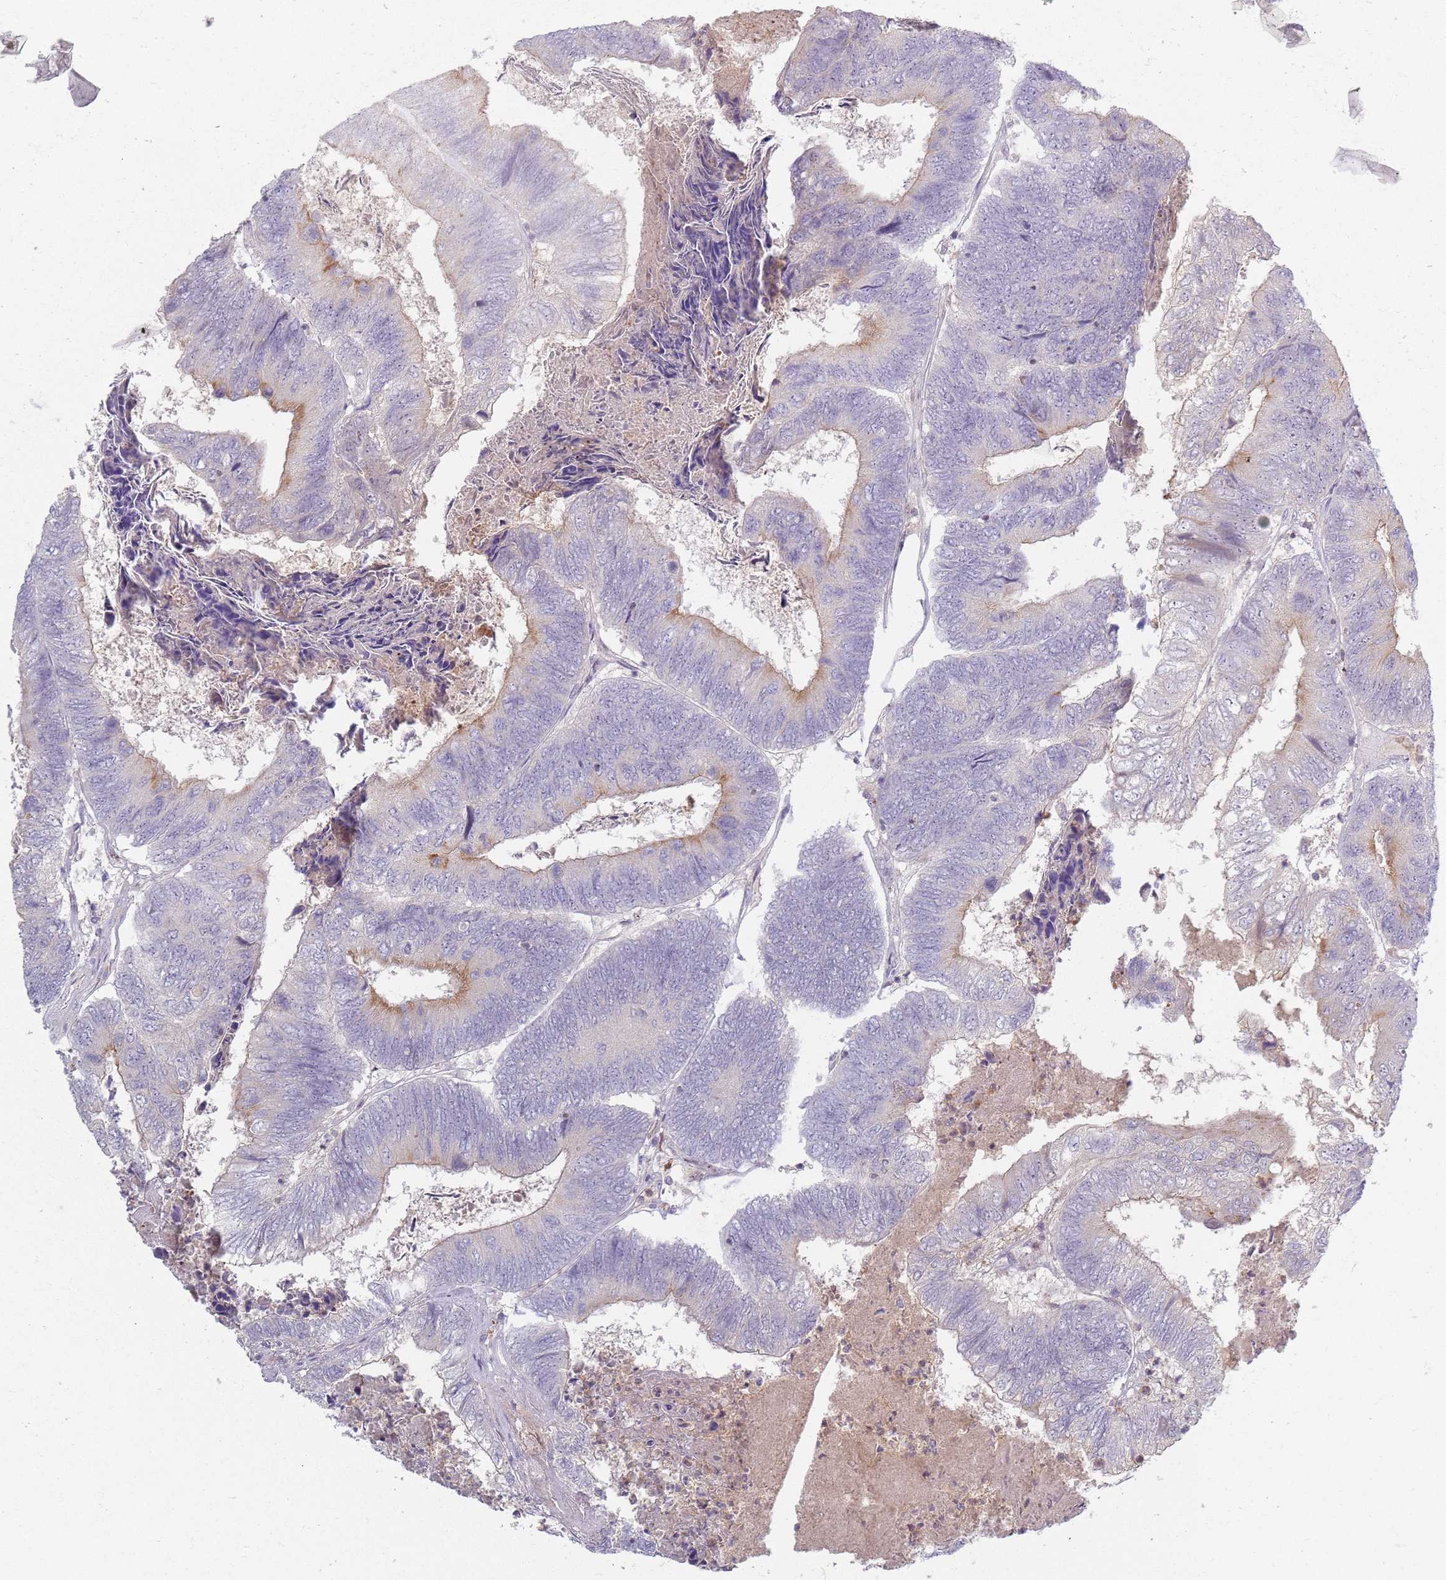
{"staining": {"intensity": "weak", "quantity": "<25%", "location": "cytoplasmic/membranous"}, "tissue": "colorectal cancer", "cell_type": "Tumor cells", "image_type": "cancer", "snomed": [{"axis": "morphology", "description": "Adenocarcinoma, NOS"}, {"axis": "topography", "description": "Colon"}], "caption": "High power microscopy micrograph of an immunohistochemistry (IHC) photomicrograph of colorectal cancer (adenocarcinoma), revealing no significant expression in tumor cells.", "gene": "ZDHHC2", "patient": {"sex": "female", "age": 67}}